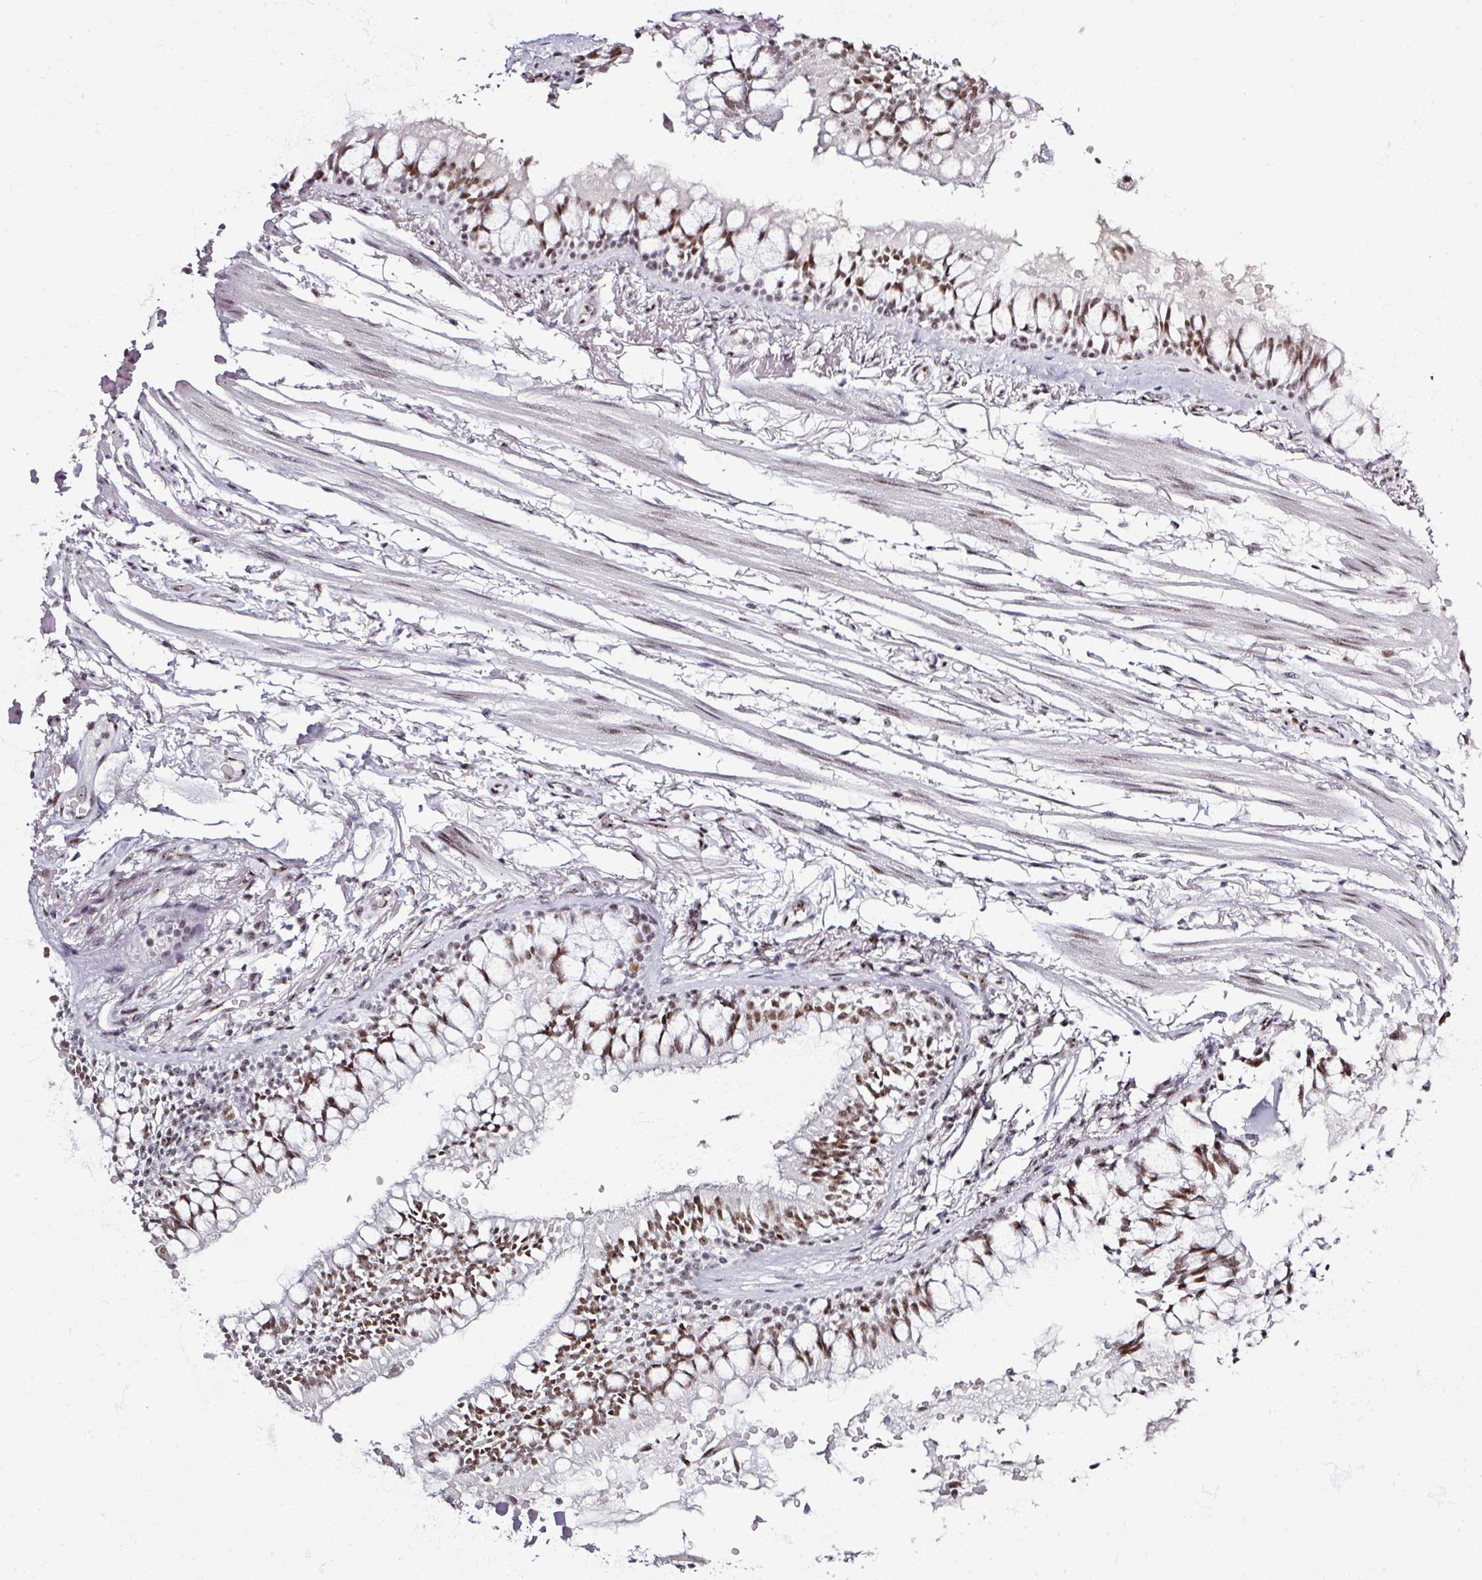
{"staining": {"intensity": "weak", "quantity": "25%-75%", "location": "nuclear"}, "tissue": "soft tissue", "cell_type": "Chondrocytes", "image_type": "normal", "snomed": [{"axis": "morphology", "description": "Normal tissue, NOS"}, {"axis": "topography", "description": "Bronchus"}], "caption": "The image displays a brown stain indicating the presence of a protein in the nuclear of chondrocytes in soft tissue. (IHC, brightfield microscopy, high magnification).", "gene": "ADAR", "patient": {"sex": "male", "age": 70}}